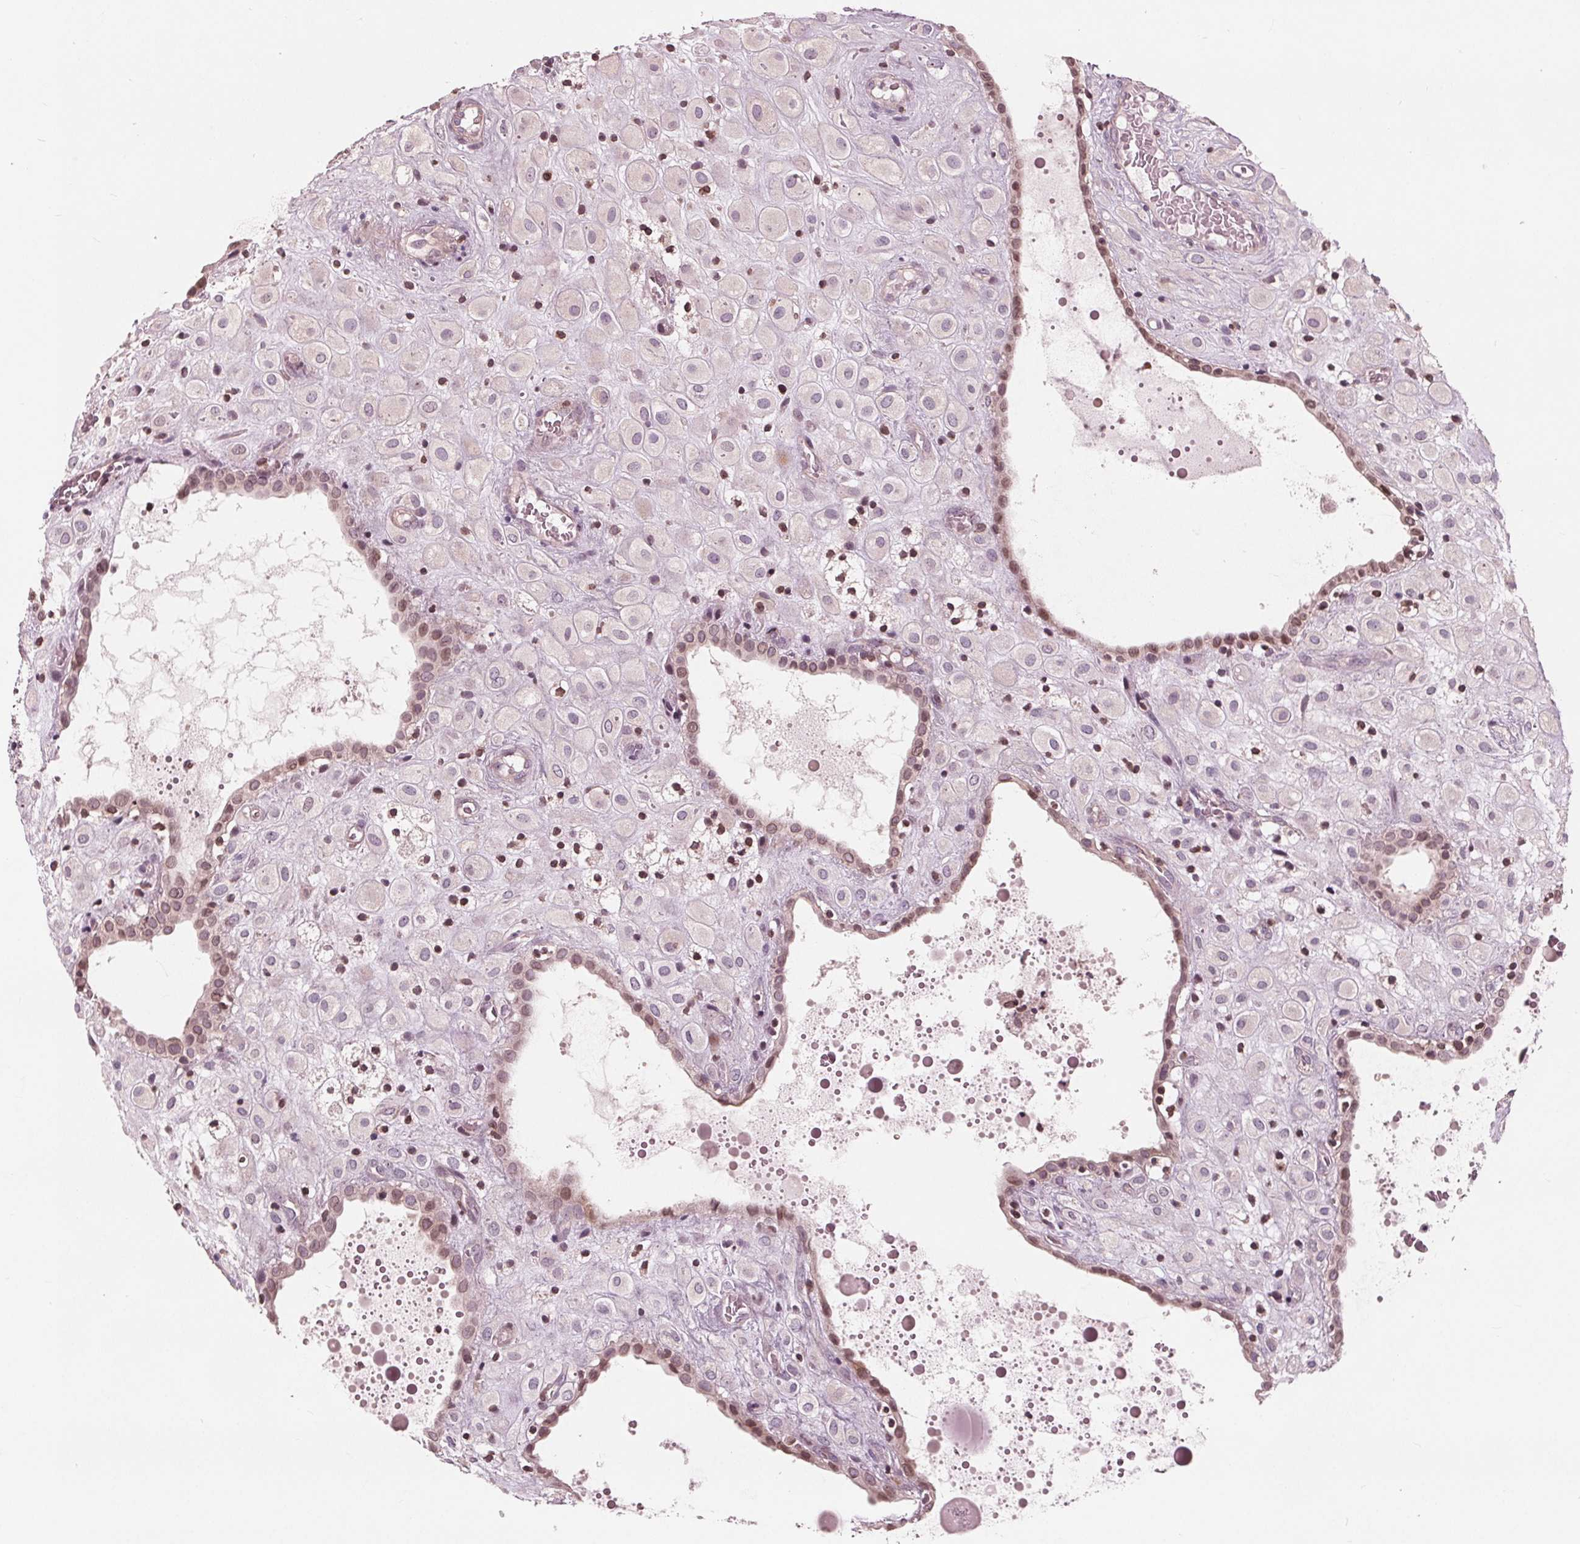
{"staining": {"intensity": "negative", "quantity": "none", "location": "none"}, "tissue": "placenta", "cell_type": "Decidual cells", "image_type": "normal", "snomed": [{"axis": "morphology", "description": "Normal tissue, NOS"}, {"axis": "topography", "description": "Placenta"}], "caption": "Protein analysis of benign placenta reveals no significant staining in decidual cells.", "gene": "NUP210", "patient": {"sex": "female", "age": 24}}